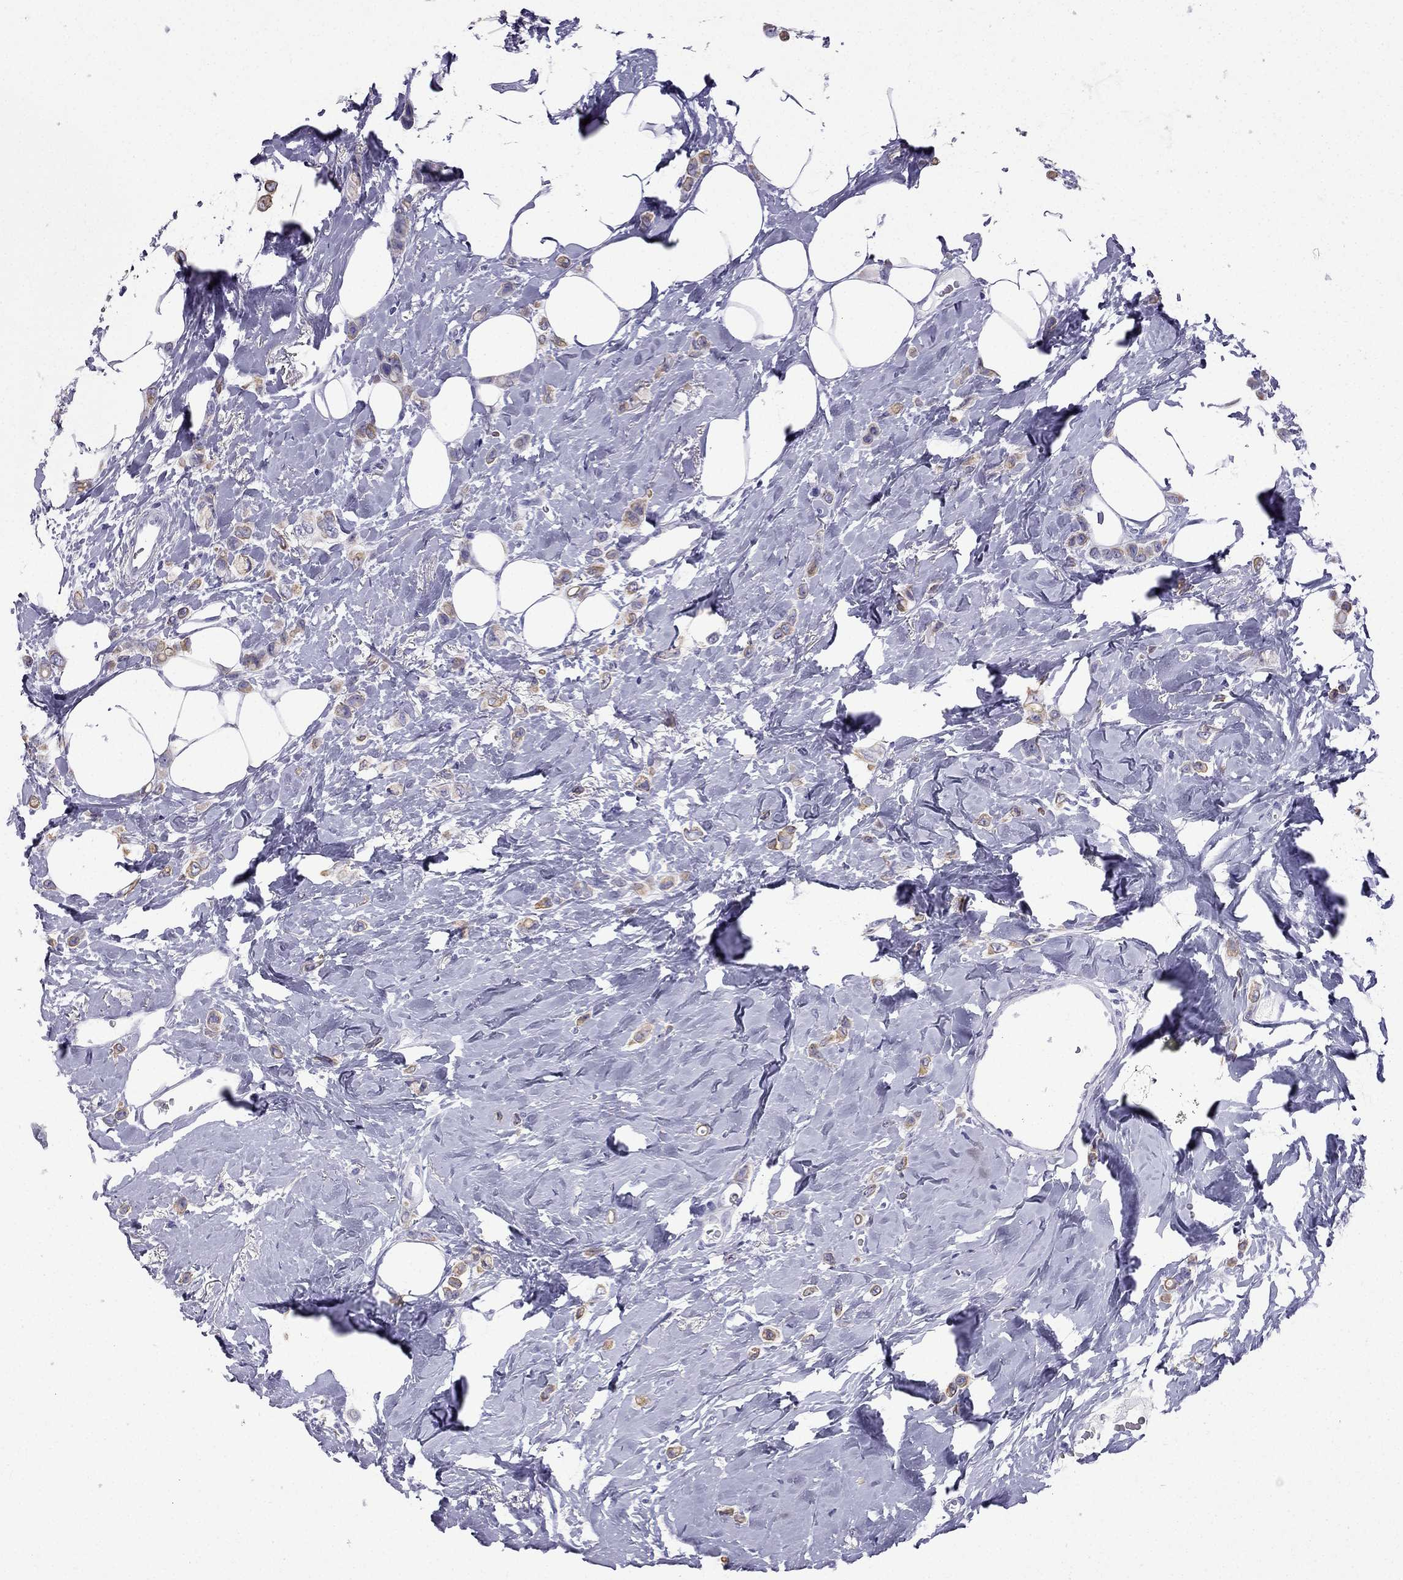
{"staining": {"intensity": "weak", "quantity": ">75%", "location": "cytoplasmic/membranous"}, "tissue": "breast cancer", "cell_type": "Tumor cells", "image_type": "cancer", "snomed": [{"axis": "morphology", "description": "Lobular carcinoma"}, {"axis": "topography", "description": "Breast"}], "caption": "Lobular carcinoma (breast) tissue reveals weak cytoplasmic/membranous staining in about >75% of tumor cells", "gene": "GJA8", "patient": {"sex": "female", "age": 66}}